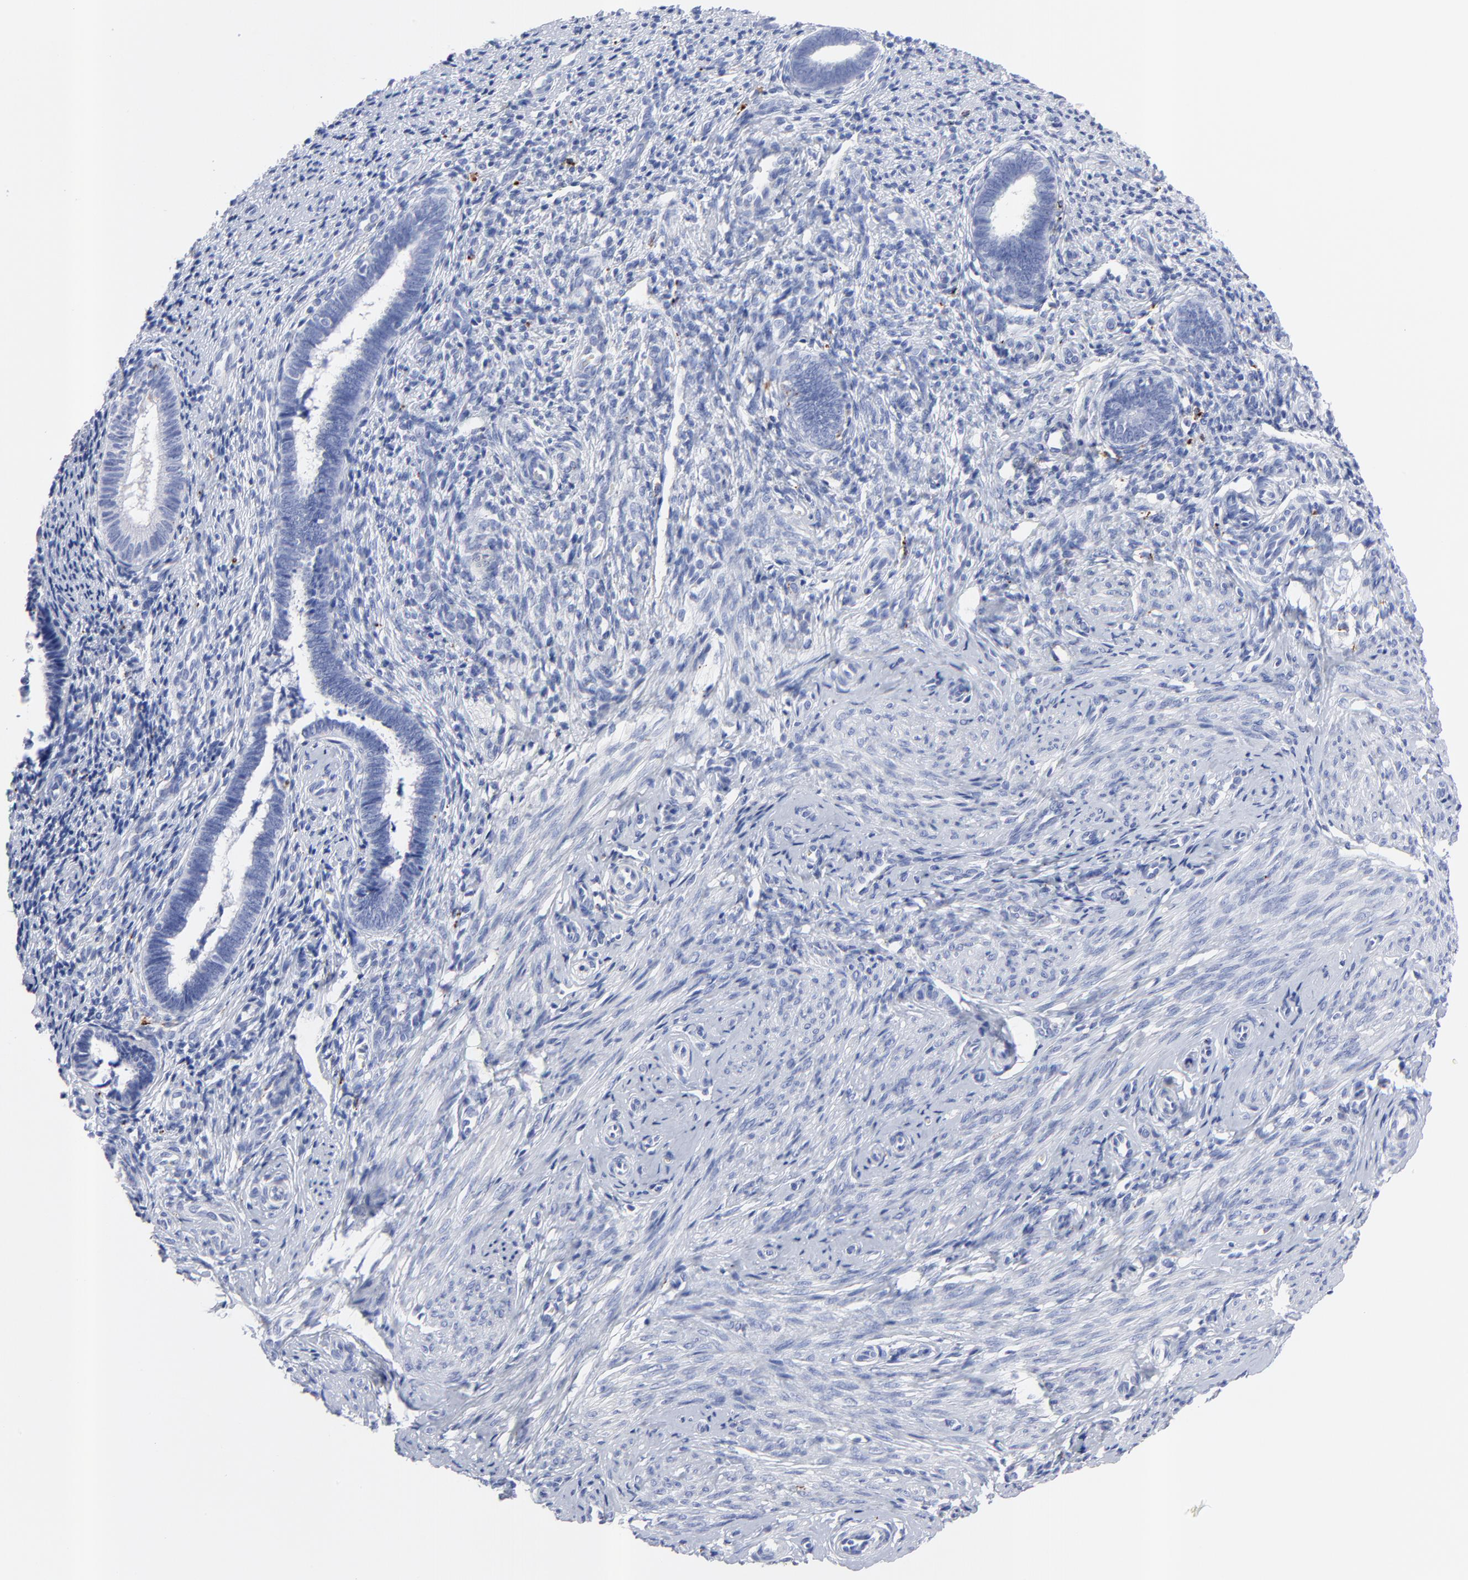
{"staining": {"intensity": "strong", "quantity": "<25%", "location": "cytoplasmic/membranous"}, "tissue": "endometrium", "cell_type": "Cells in endometrial stroma", "image_type": "normal", "snomed": [{"axis": "morphology", "description": "Normal tissue, NOS"}, {"axis": "topography", "description": "Endometrium"}], "caption": "Unremarkable endometrium was stained to show a protein in brown. There is medium levels of strong cytoplasmic/membranous positivity in approximately <25% of cells in endometrial stroma. Using DAB (3,3'-diaminobenzidine) (brown) and hematoxylin (blue) stains, captured at high magnification using brightfield microscopy.", "gene": "CPVL", "patient": {"sex": "female", "age": 27}}